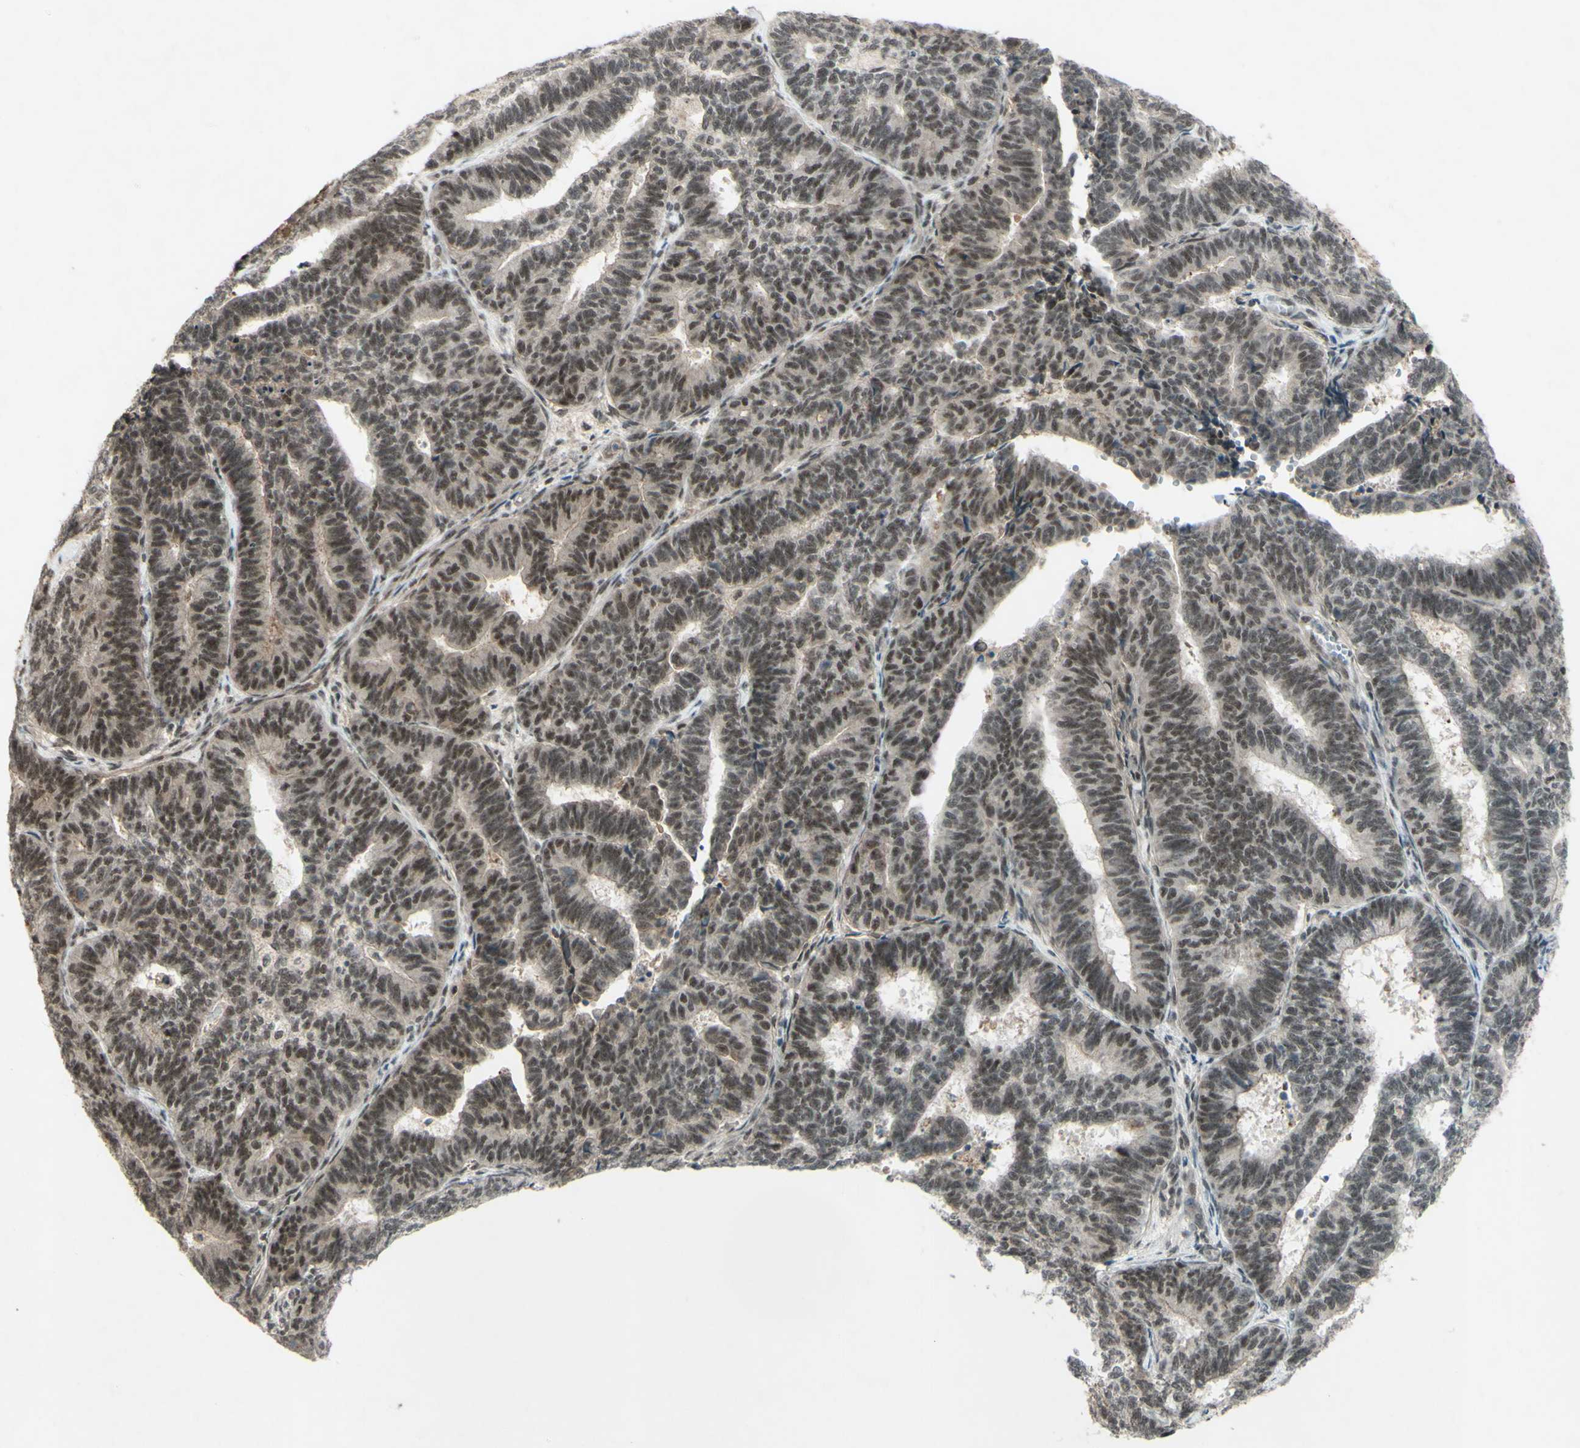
{"staining": {"intensity": "moderate", "quantity": "25%-75%", "location": "nuclear"}, "tissue": "endometrial cancer", "cell_type": "Tumor cells", "image_type": "cancer", "snomed": [{"axis": "morphology", "description": "Adenocarcinoma, NOS"}, {"axis": "topography", "description": "Endometrium"}], "caption": "About 25%-75% of tumor cells in human adenocarcinoma (endometrial) demonstrate moderate nuclear protein staining as visualized by brown immunohistochemical staining.", "gene": "SNW1", "patient": {"sex": "female", "age": 70}}